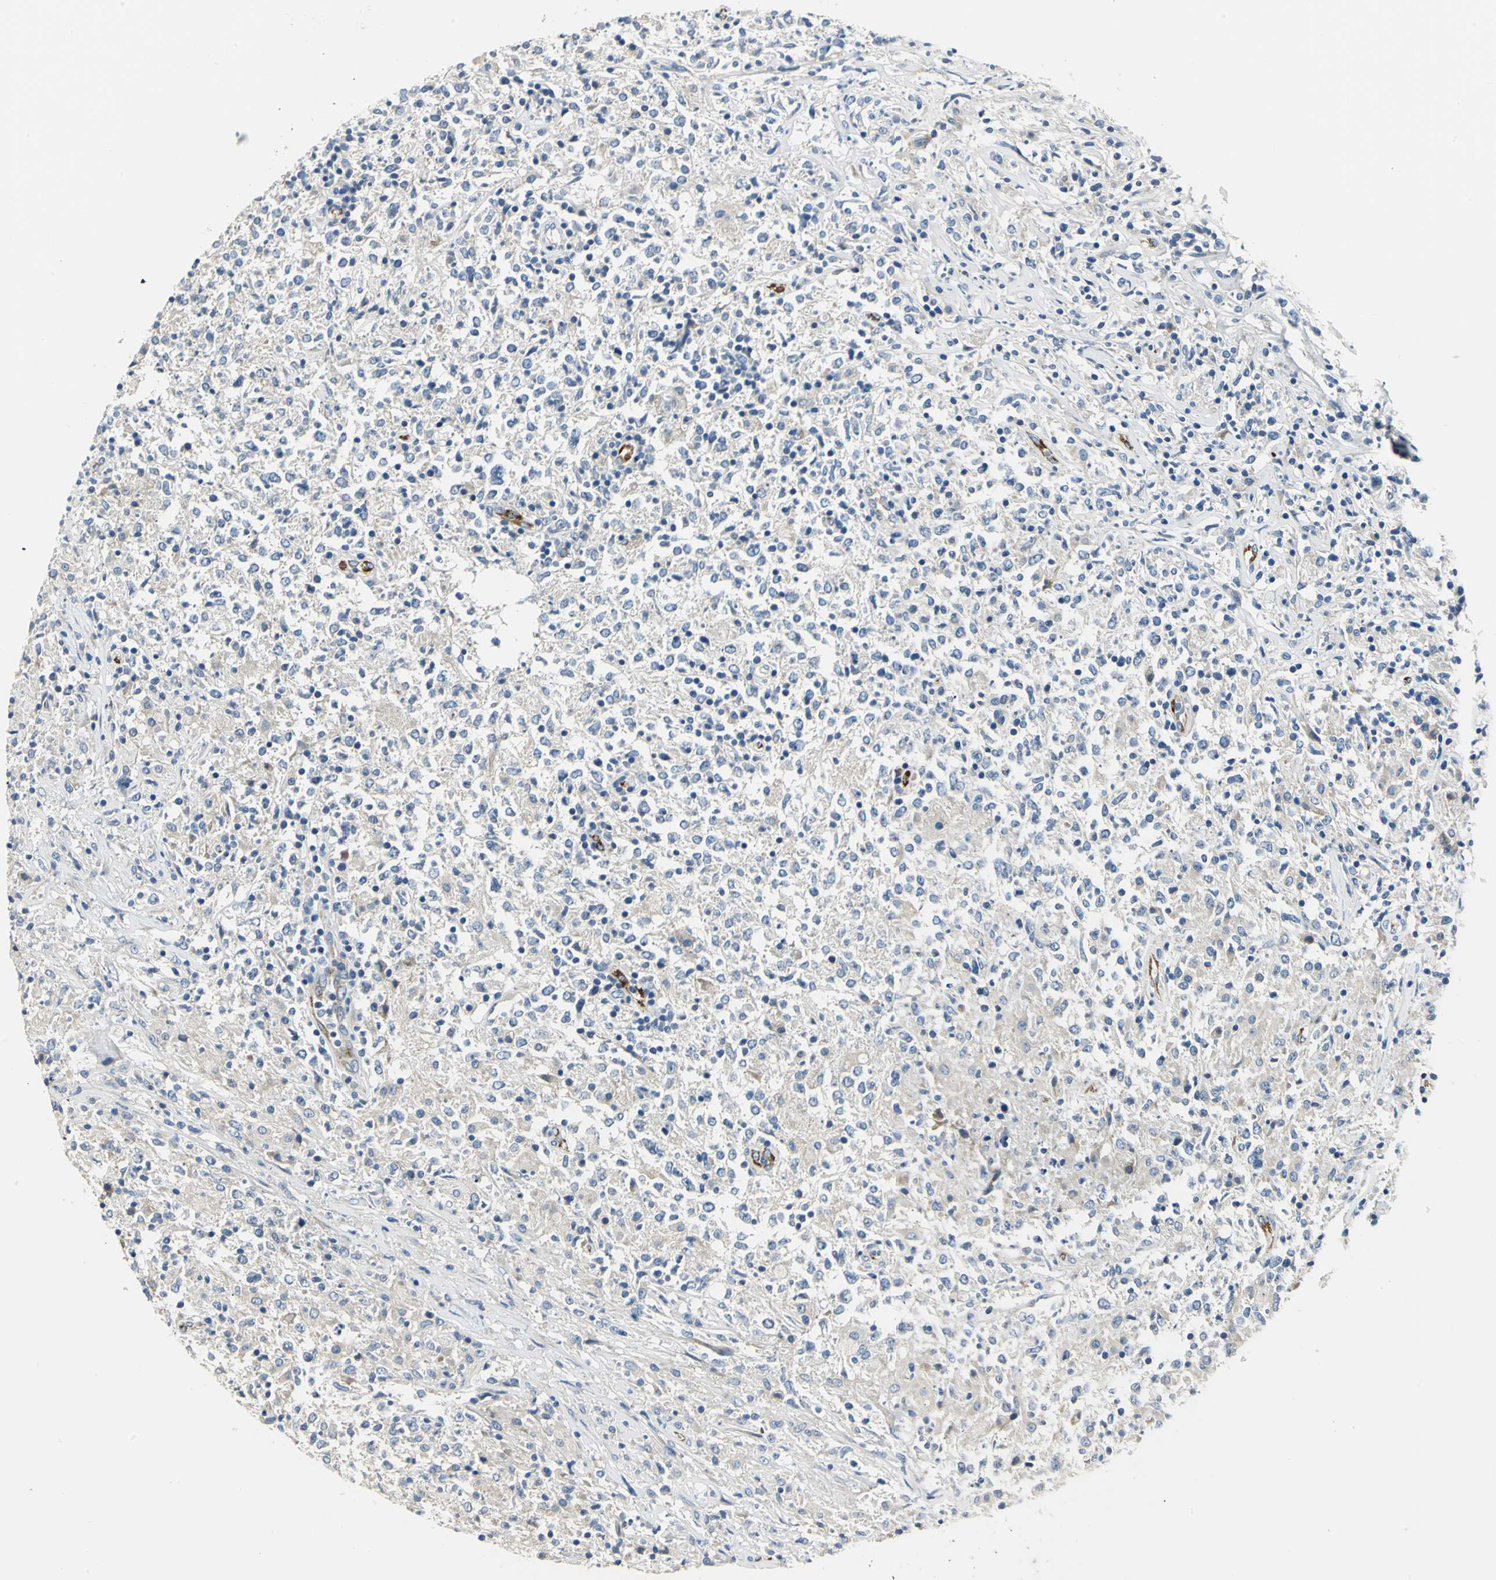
{"staining": {"intensity": "negative", "quantity": "none", "location": "none"}, "tissue": "lymphoma", "cell_type": "Tumor cells", "image_type": "cancer", "snomed": [{"axis": "morphology", "description": "Malignant lymphoma, non-Hodgkin's type, High grade"}, {"axis": "topography", "description": "Lymph node"}], "caption": "Immunohistochemistry (IHC) histopathology image of human high-grade malignant lymphoma, non-Hodgkin's type stained for a protein (brown), which exhibits no positivity in tumor cells.", "gene": "B3GNT2", "patient": {"sex": "female", "age": 84}}